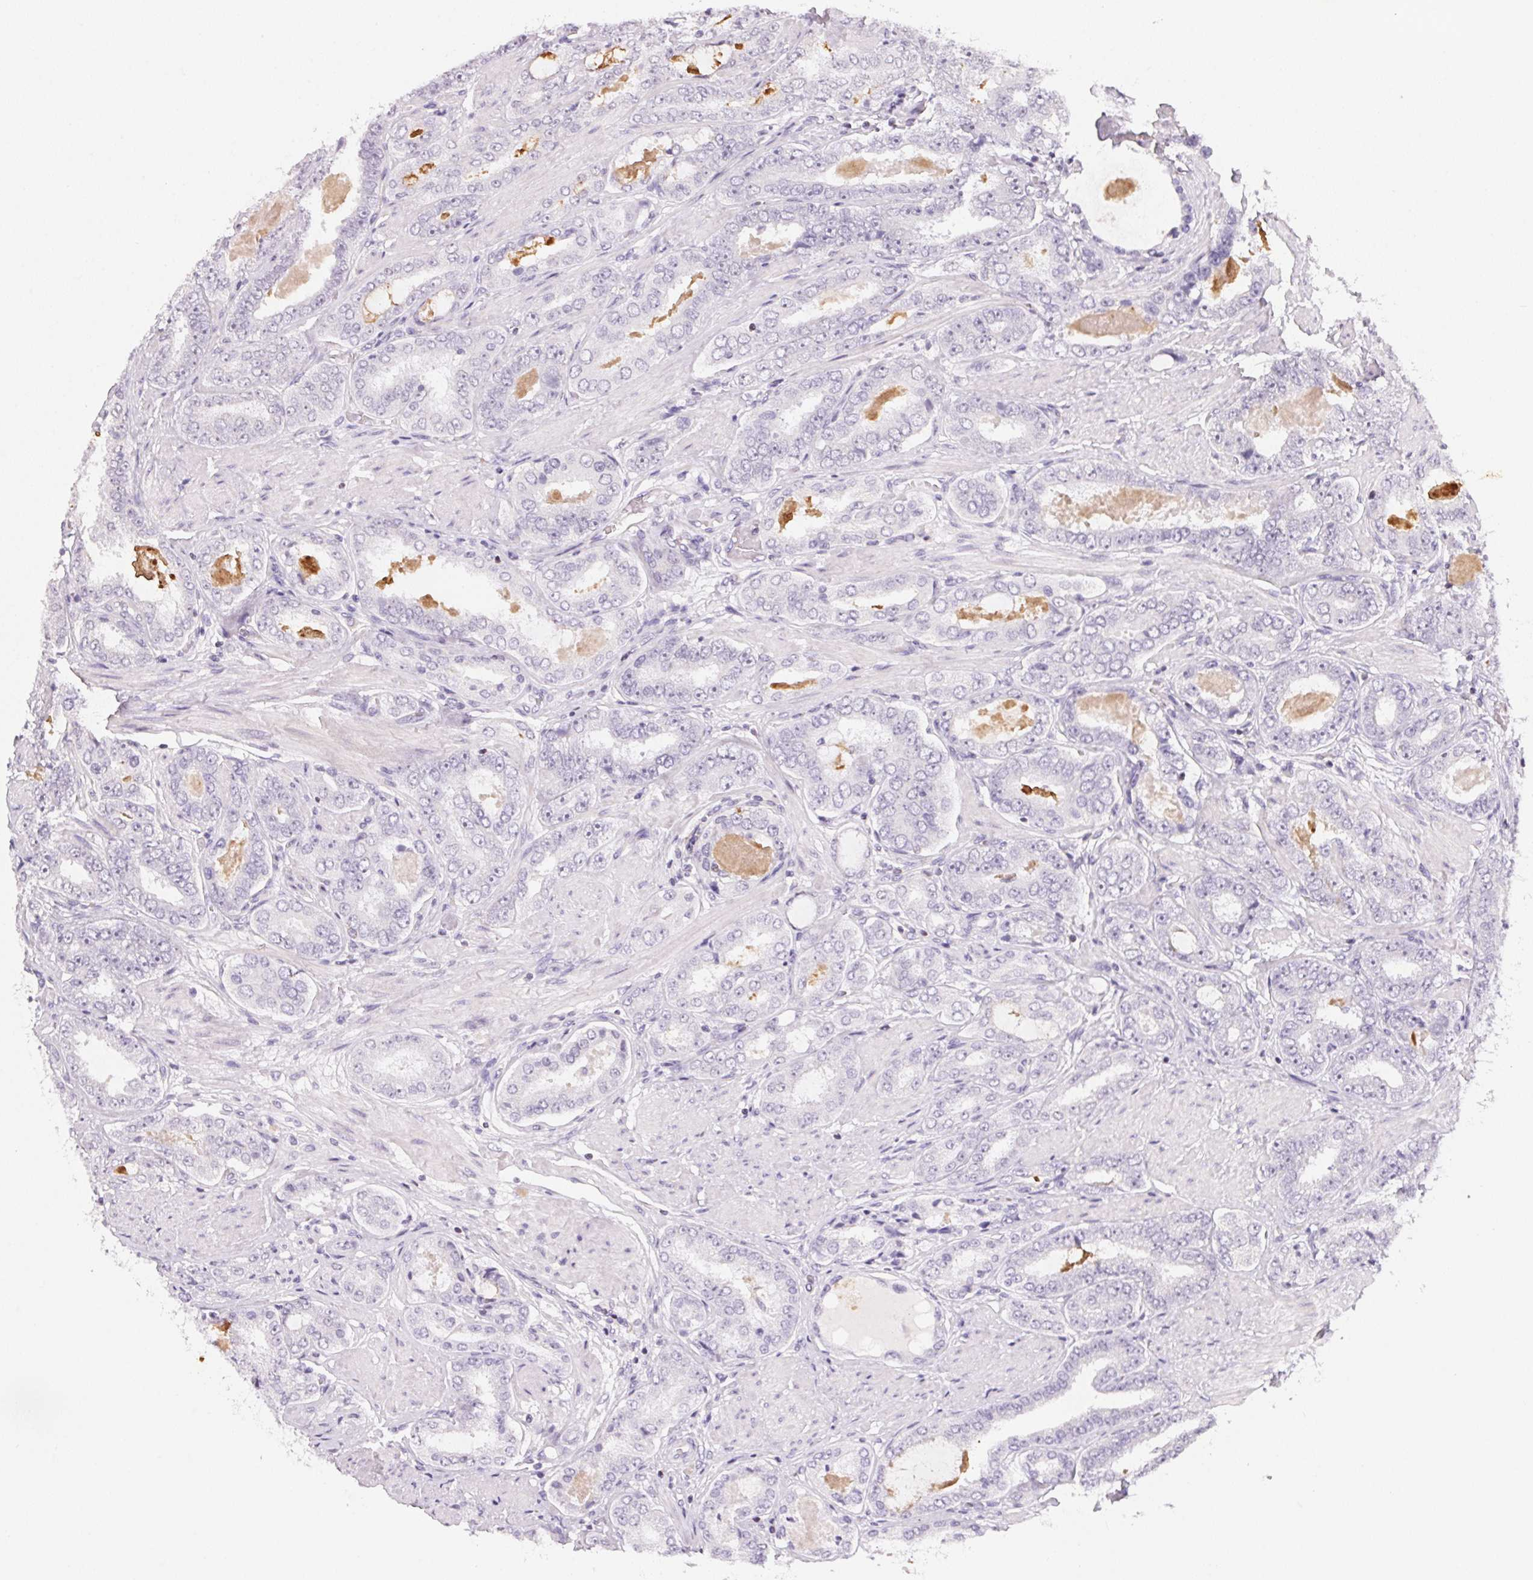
{"staining": {"intensity": "negative", "quantity": "none", "location": "none"}, "tissue": "prostate cancer", "cell_type": "Tumor cells", "image_type": "cancer", "snomed": [{"axis": "morphology", "description": "Adenocarcinoma, High grade"}, {"axis": "topography", "description": "Prostate"}], "caption": "A high-resolution image shows IHC staining of prostate cancer (adenocarcinoma (high-grade)), which exhibits no significant staining in tumor cells.", "gene": "GIPC2", "patient": {"sex": "male", "age": 63}}